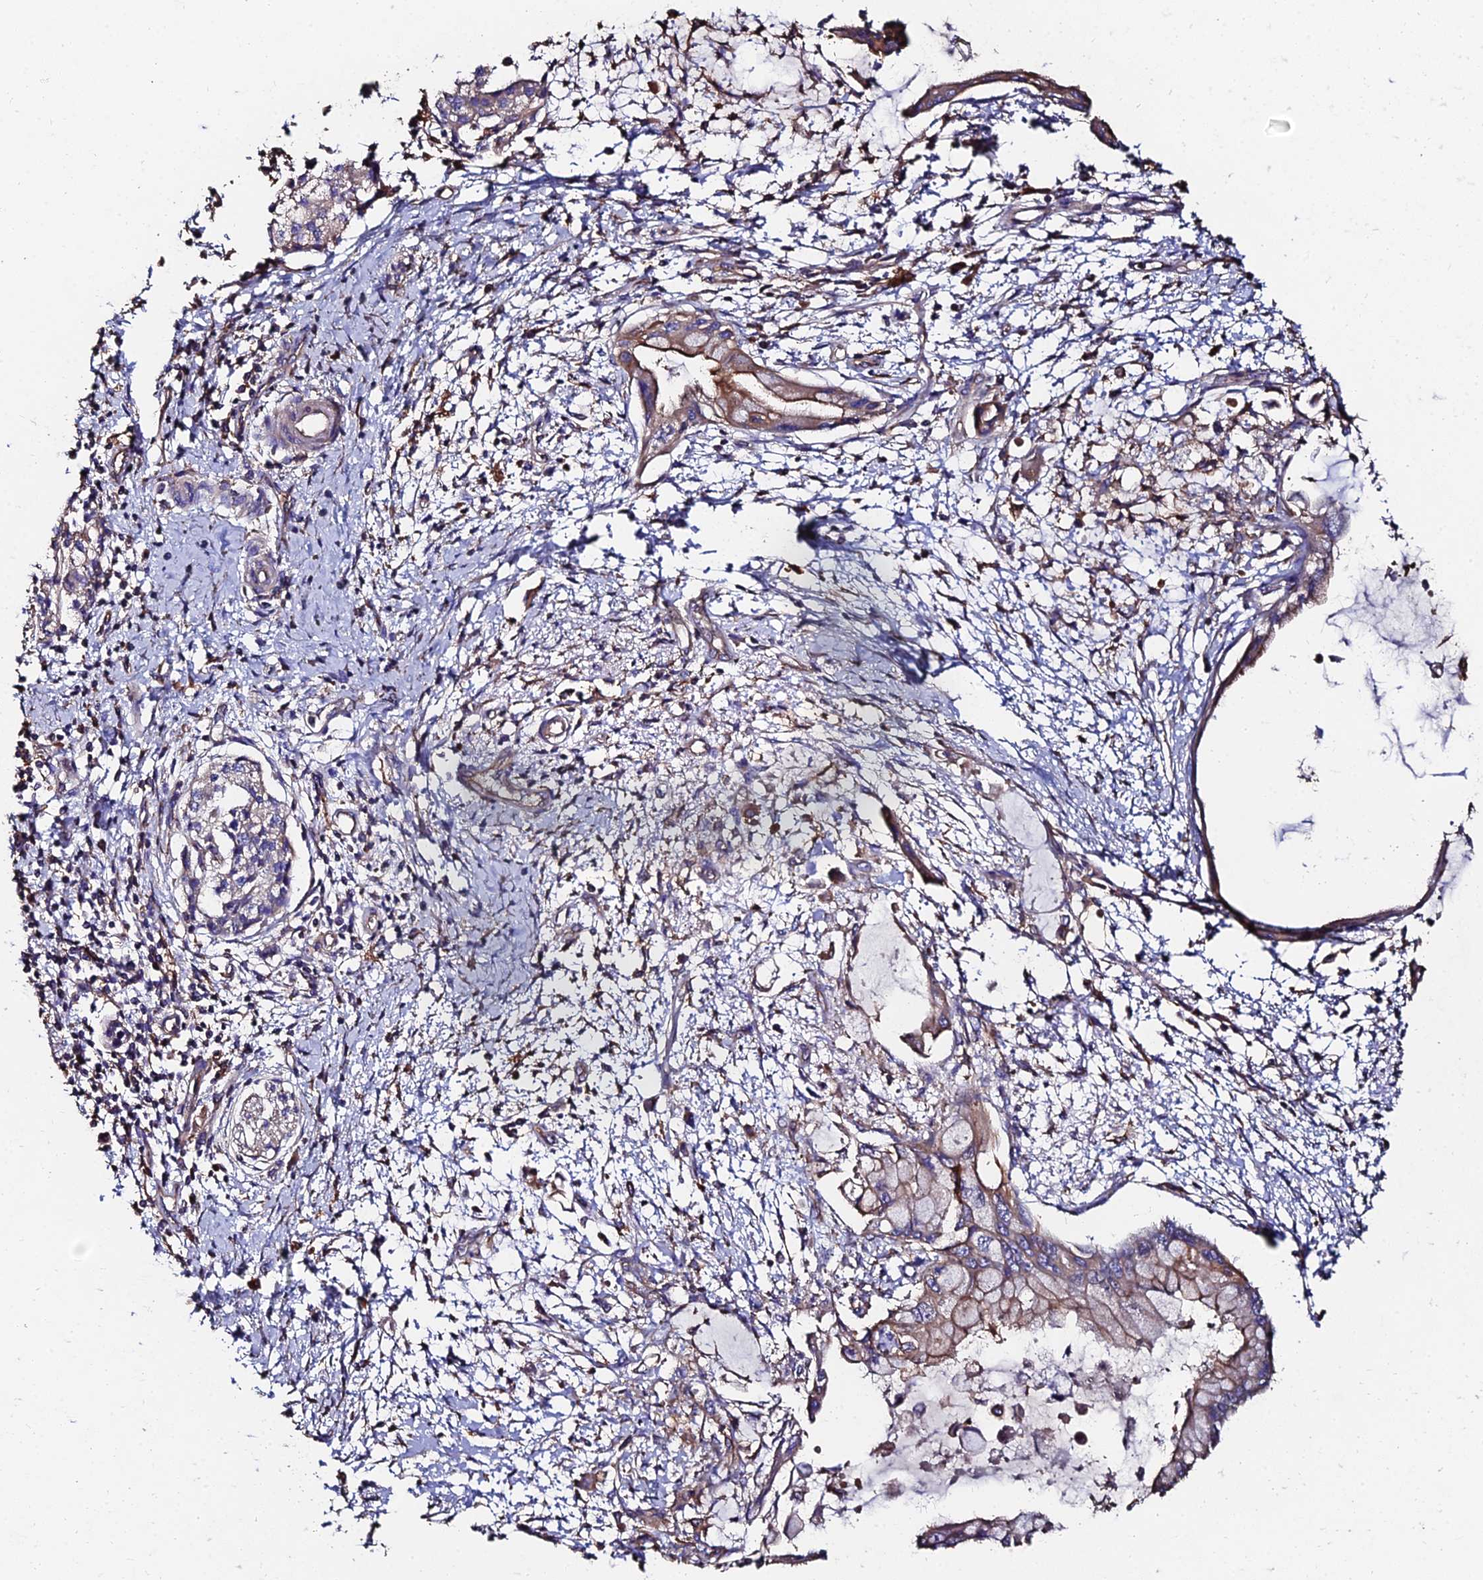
{"staining": {"intensity": "weak", "quantity": "25%-75%", "location": "cytoplasmic/membranous"}, "tissue": "pancreatic cancer", "cell_type": "Tumor cells", "image_type": "cancer", "snomed": [{"axis": "morphology", "description": "Adenocarcinoma, NOS"}, {"axis": "topography", "description": "Pancreas"}], "caption": "The image reveals staining of pancreatic adenocarcinoma, revealing weak cytoplasmic/membranous protein staining (brown color) within tumor cells. The protein of interest is shown in brown color, while the nuclei are stained blue.", "gene": "EXT1", "patient": {"sex": "male", "age": 48}}